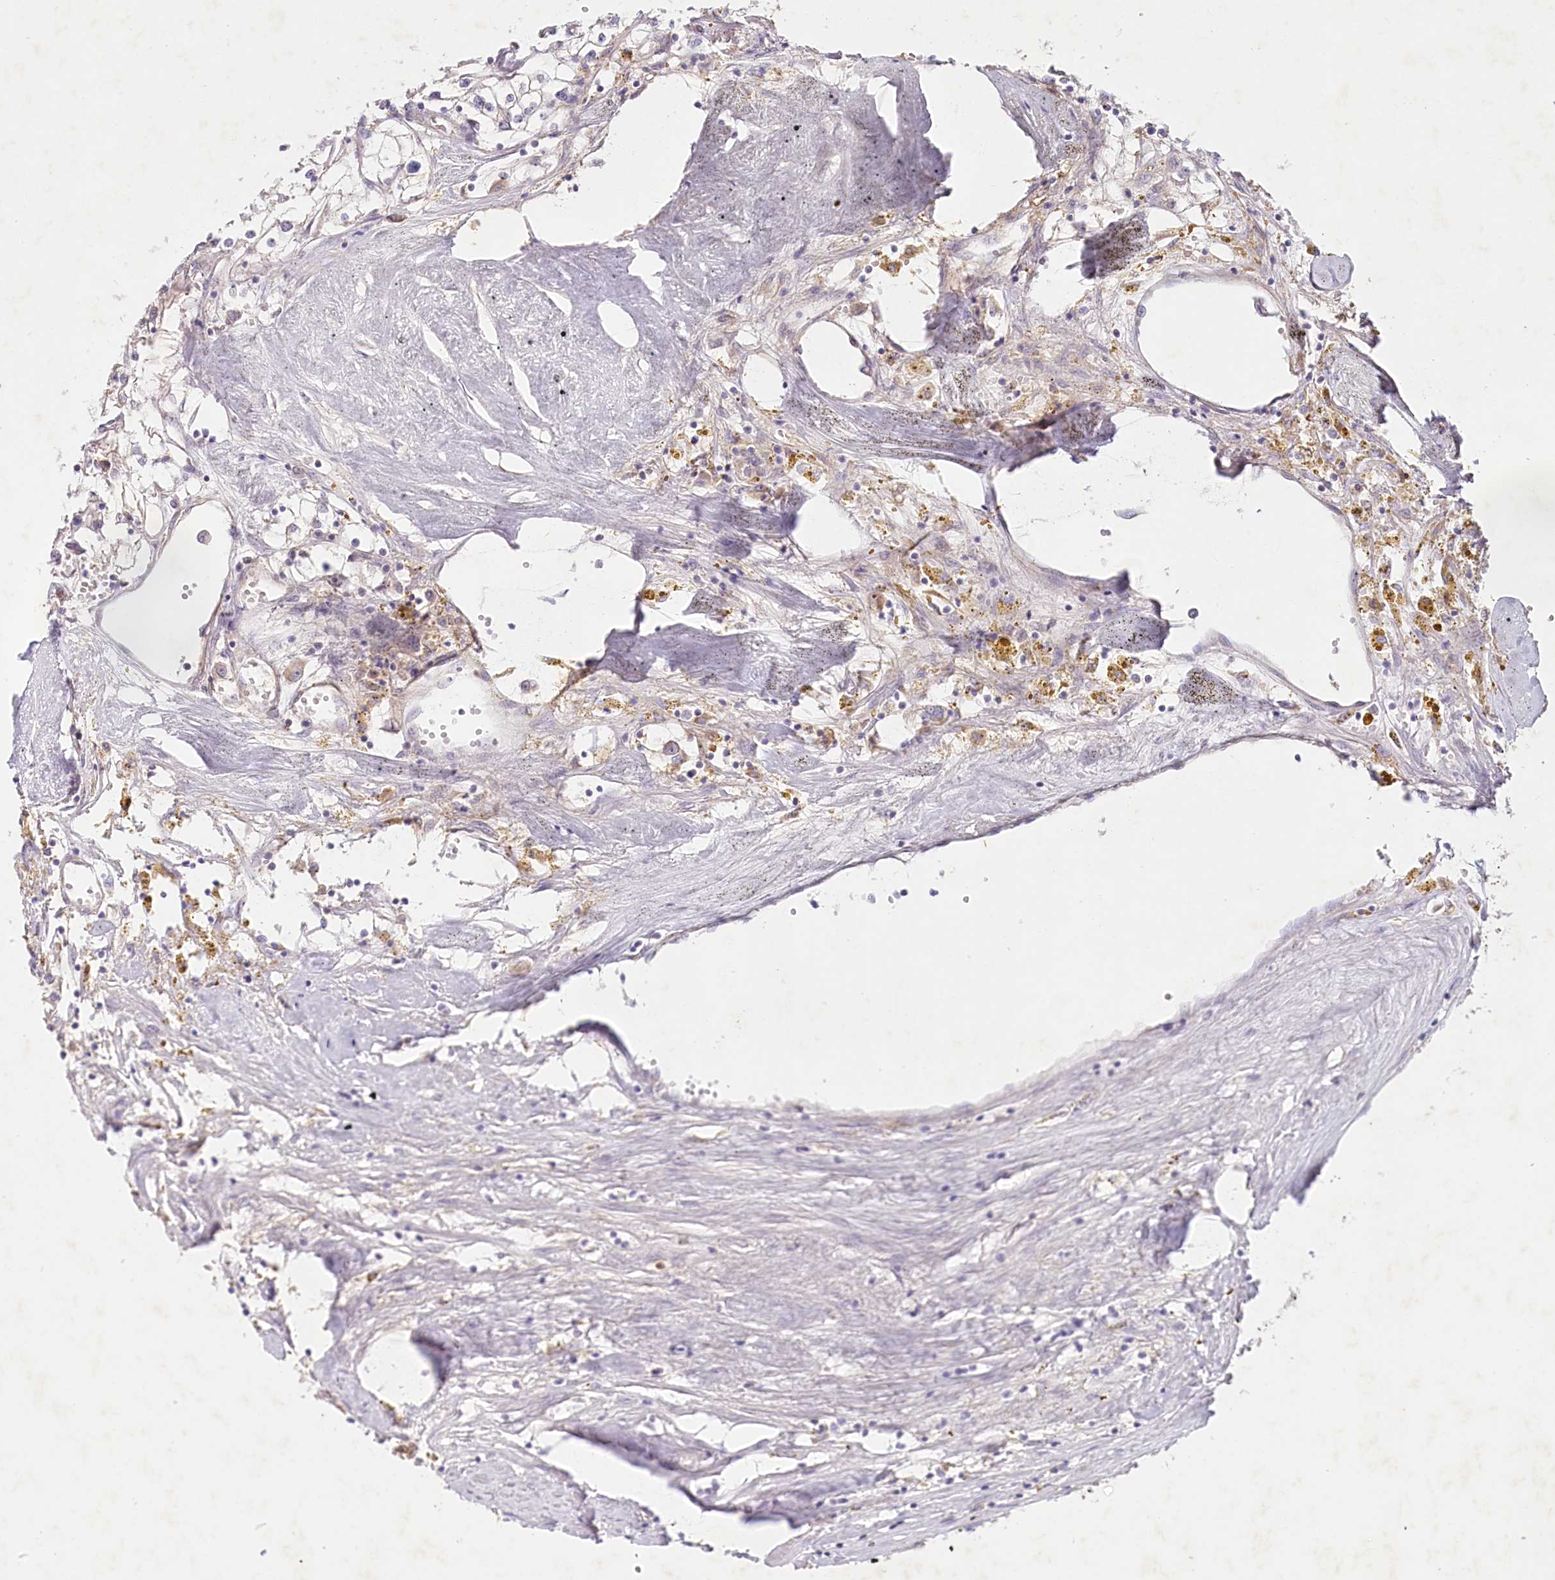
{"staining": {"intensity": "negative", "quantity": "none", "location": "none"}, "tissue": "renal cancer", "cell_type": "Tumor cells", "image_type": "cancer", "snomed": [{"axis": "morphology", "description": "Adenocarcinoma, NOS"}, {"axis": "topography", "description": "Kidney"}], "caption": "Renal cancer stained for a protein using immunohistochemistry reveals no expression tumor cells.", "gene": "TNIP1", "patient": {"sex": "male", "age": 56}}